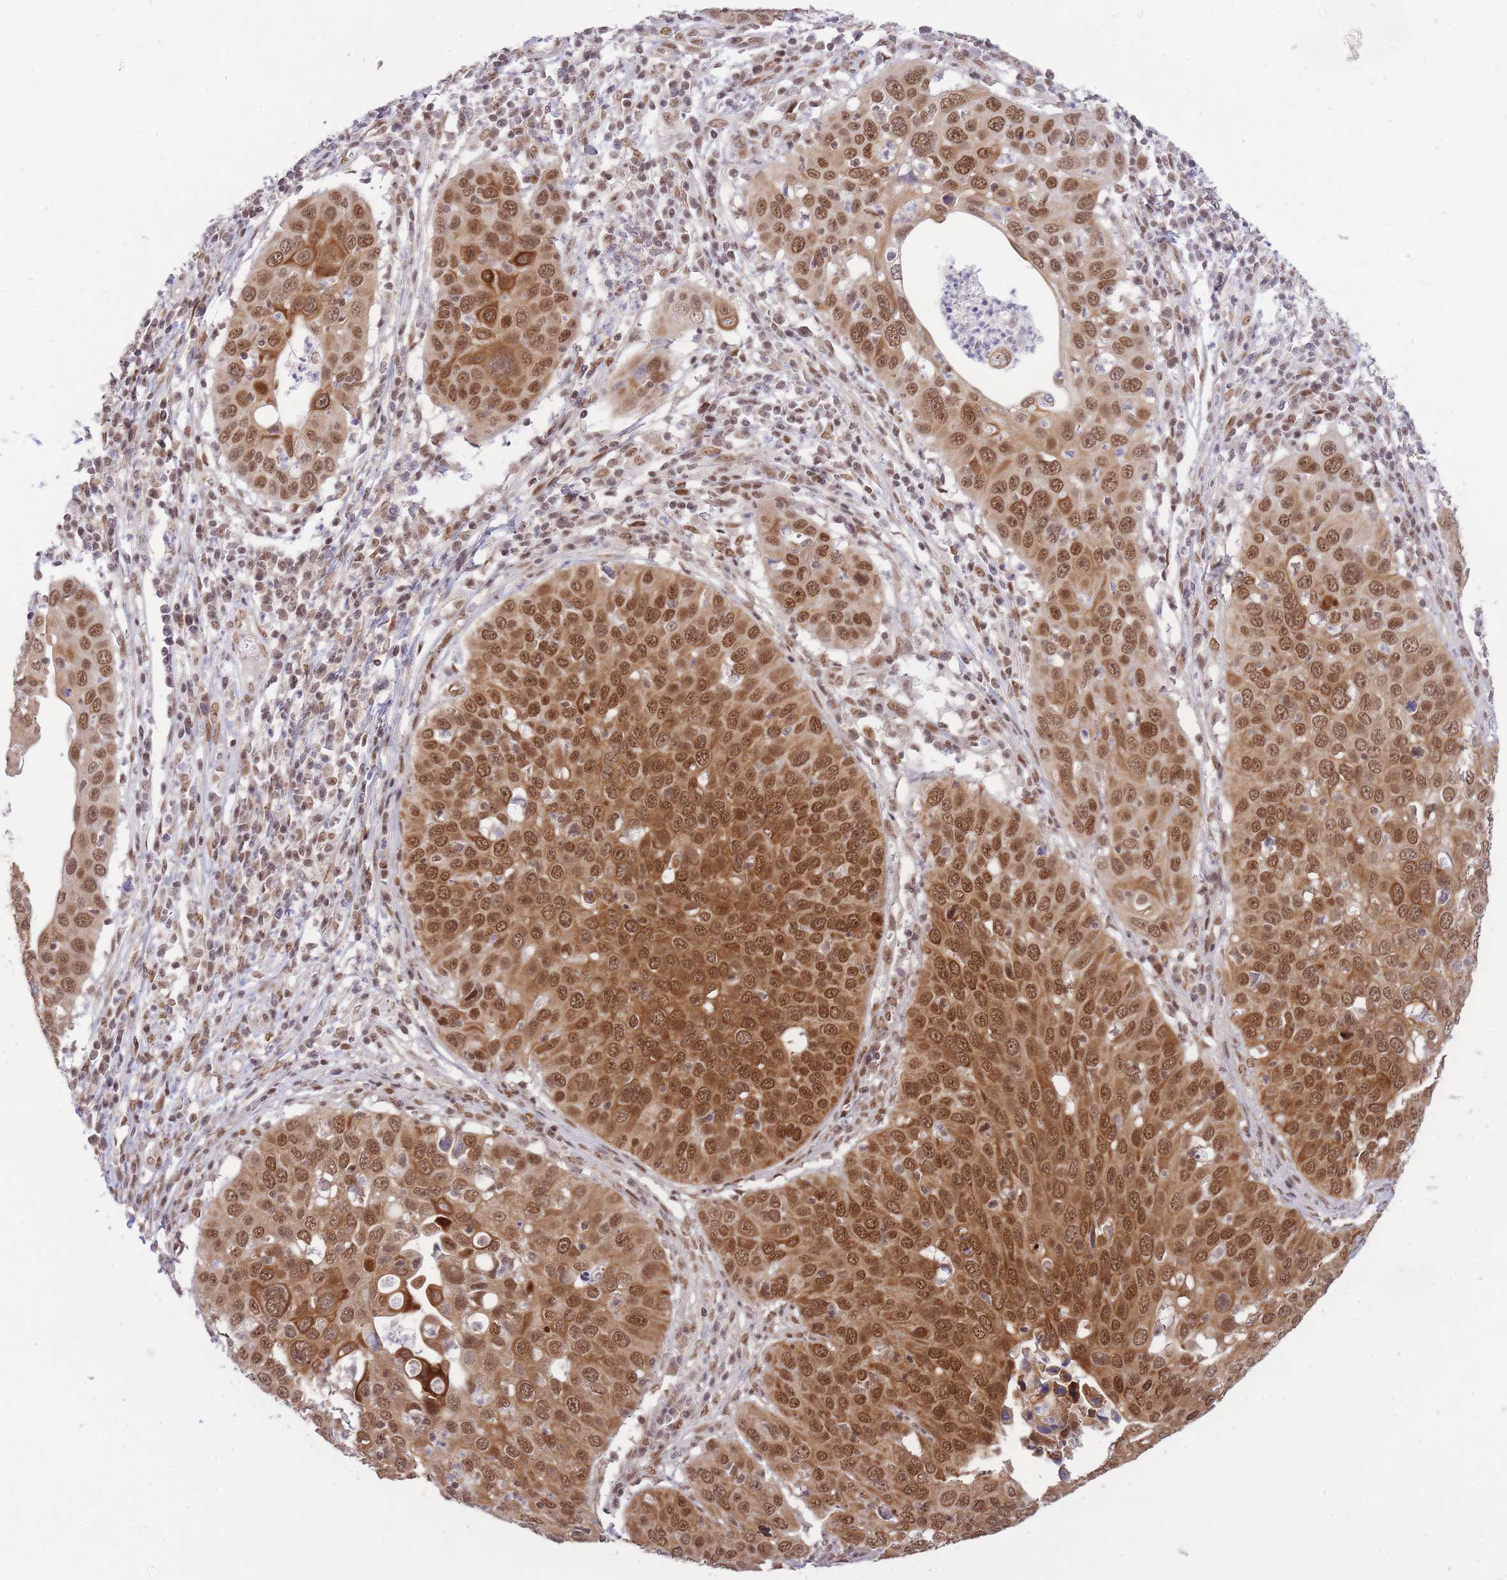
{"staining": {"intensity": "strong", "quantity": ">75%", "location": "cytoplasmic/membranous,nuclear"}, "tissue": "cervical cancer", "cell_type": "Tumor cells", "image_type": "cancer", "snomed": [{"axis": "morphology", "description": "Squamous cell carcinoma, NOS"}, {"axis": "topography", "description": "Cervix"}], "caption": "The image displays immunohistochemical staining of cervical cancer (squamous cell carcinoma). There is strong cytoplasmic/membranous and nuclear staining is present in approximately >75% of tumor cells.", "gene": "CARD8", "patient": {"sex": "female", "age": 36}}